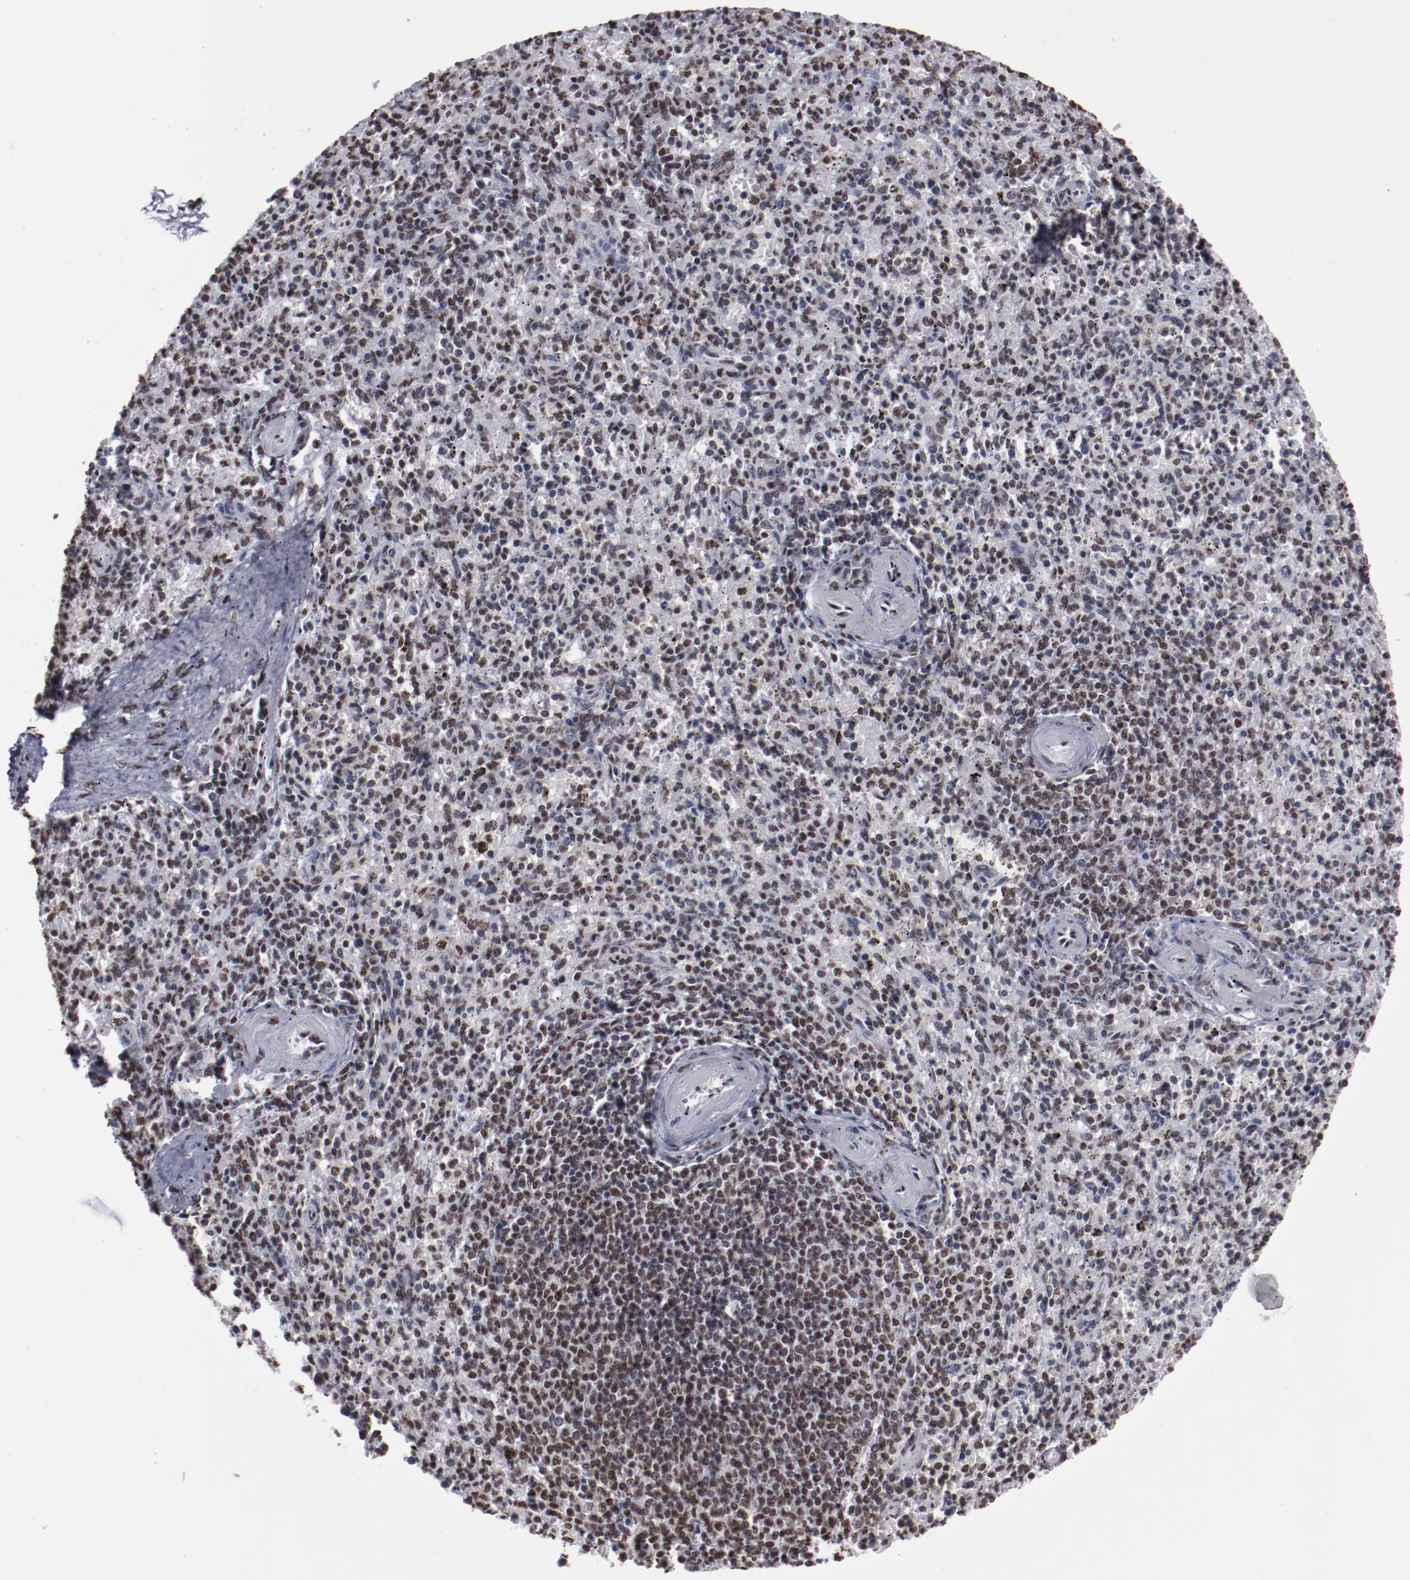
{"staining": {"intensity": "strong", "quantity": ">75%", "location": "nuclear"}, "tissue": "spleen", "cell_type": "Cells in red pulp", "image_type": "normal", "snomed": [{"axis": "morphology", "description": "Normal tissue, NOS"}, {"axis": "topography", "description": "Spleen"}], "caption": "Protein expression analysis of benign human spleen reveals strong nuclear staining in approximately >75% of cells in red pulp. The staining is performed using DAB (3,3'-diaminobenzidine) brown chromogen to label protein expression. The nuclei are counter-stained blue using hematoxylin.", "gene": "HNRNPA1L3", "patient": {"sex": "male", "age": 72}}